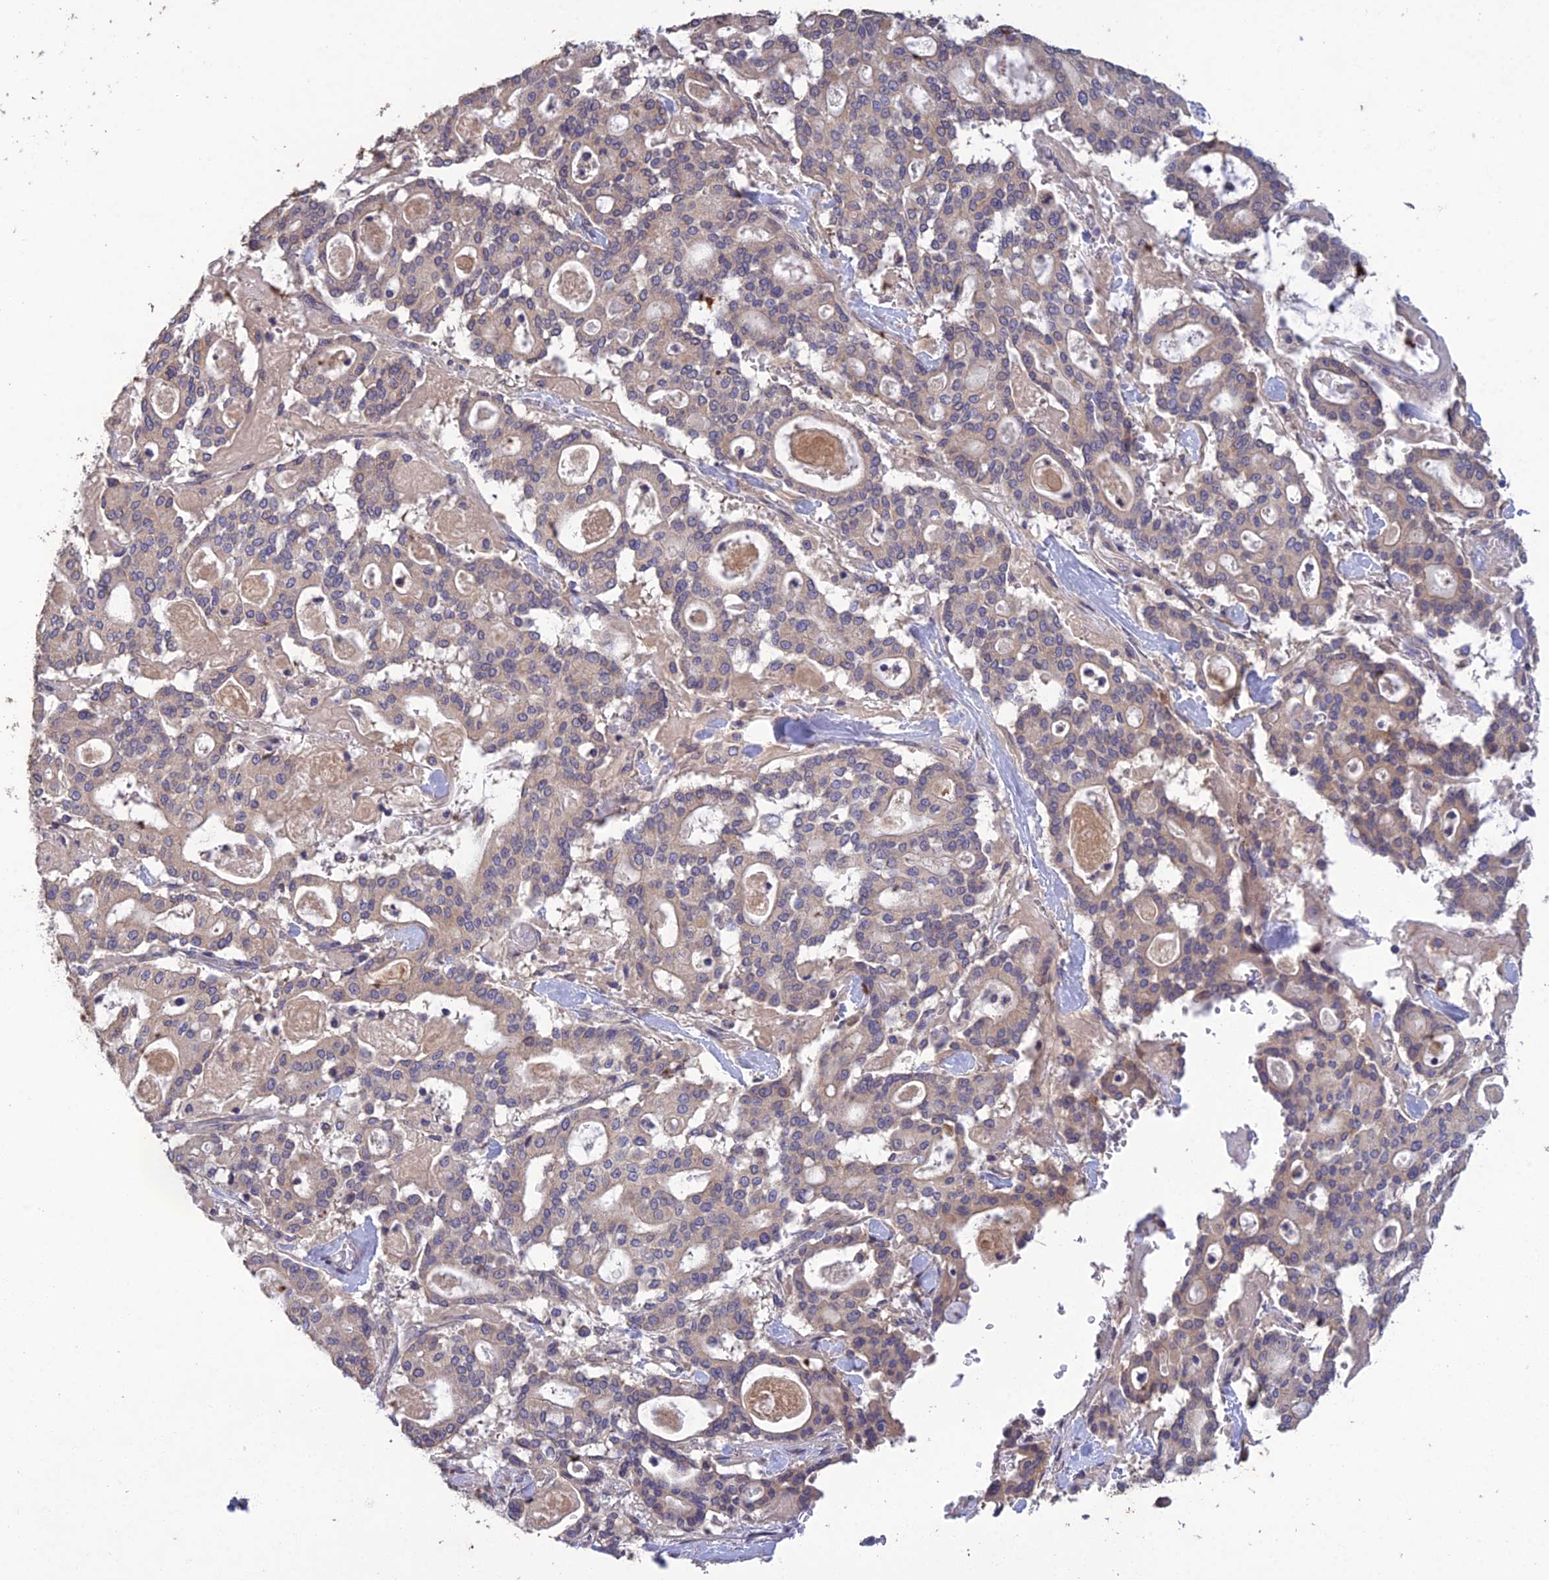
{"staining": {"intensity": "weak", "quantity": "25%-75%", "location": "cytoplasmic/membranous"}, "tissue": "pancreatic cancer", "cell_type": "Tumor cells", "image_type": "cancer", "snomed": [{"axis": "morphology", "description": "Adenocarcinoma, NOS"}, {"axis": "topography", "description": "Pancreas"}], "caption": "This photomicrograph reveals adenocarcinoma (pancreatic) stained with IHC to label a protein in brown. The cytoplasmic/membranous of tumor cells show weak positivity for the protein. Nuclei are counter-stained blue.", "gene": "SLC39A13", "patient": {"sex": "male", "age": 63}}